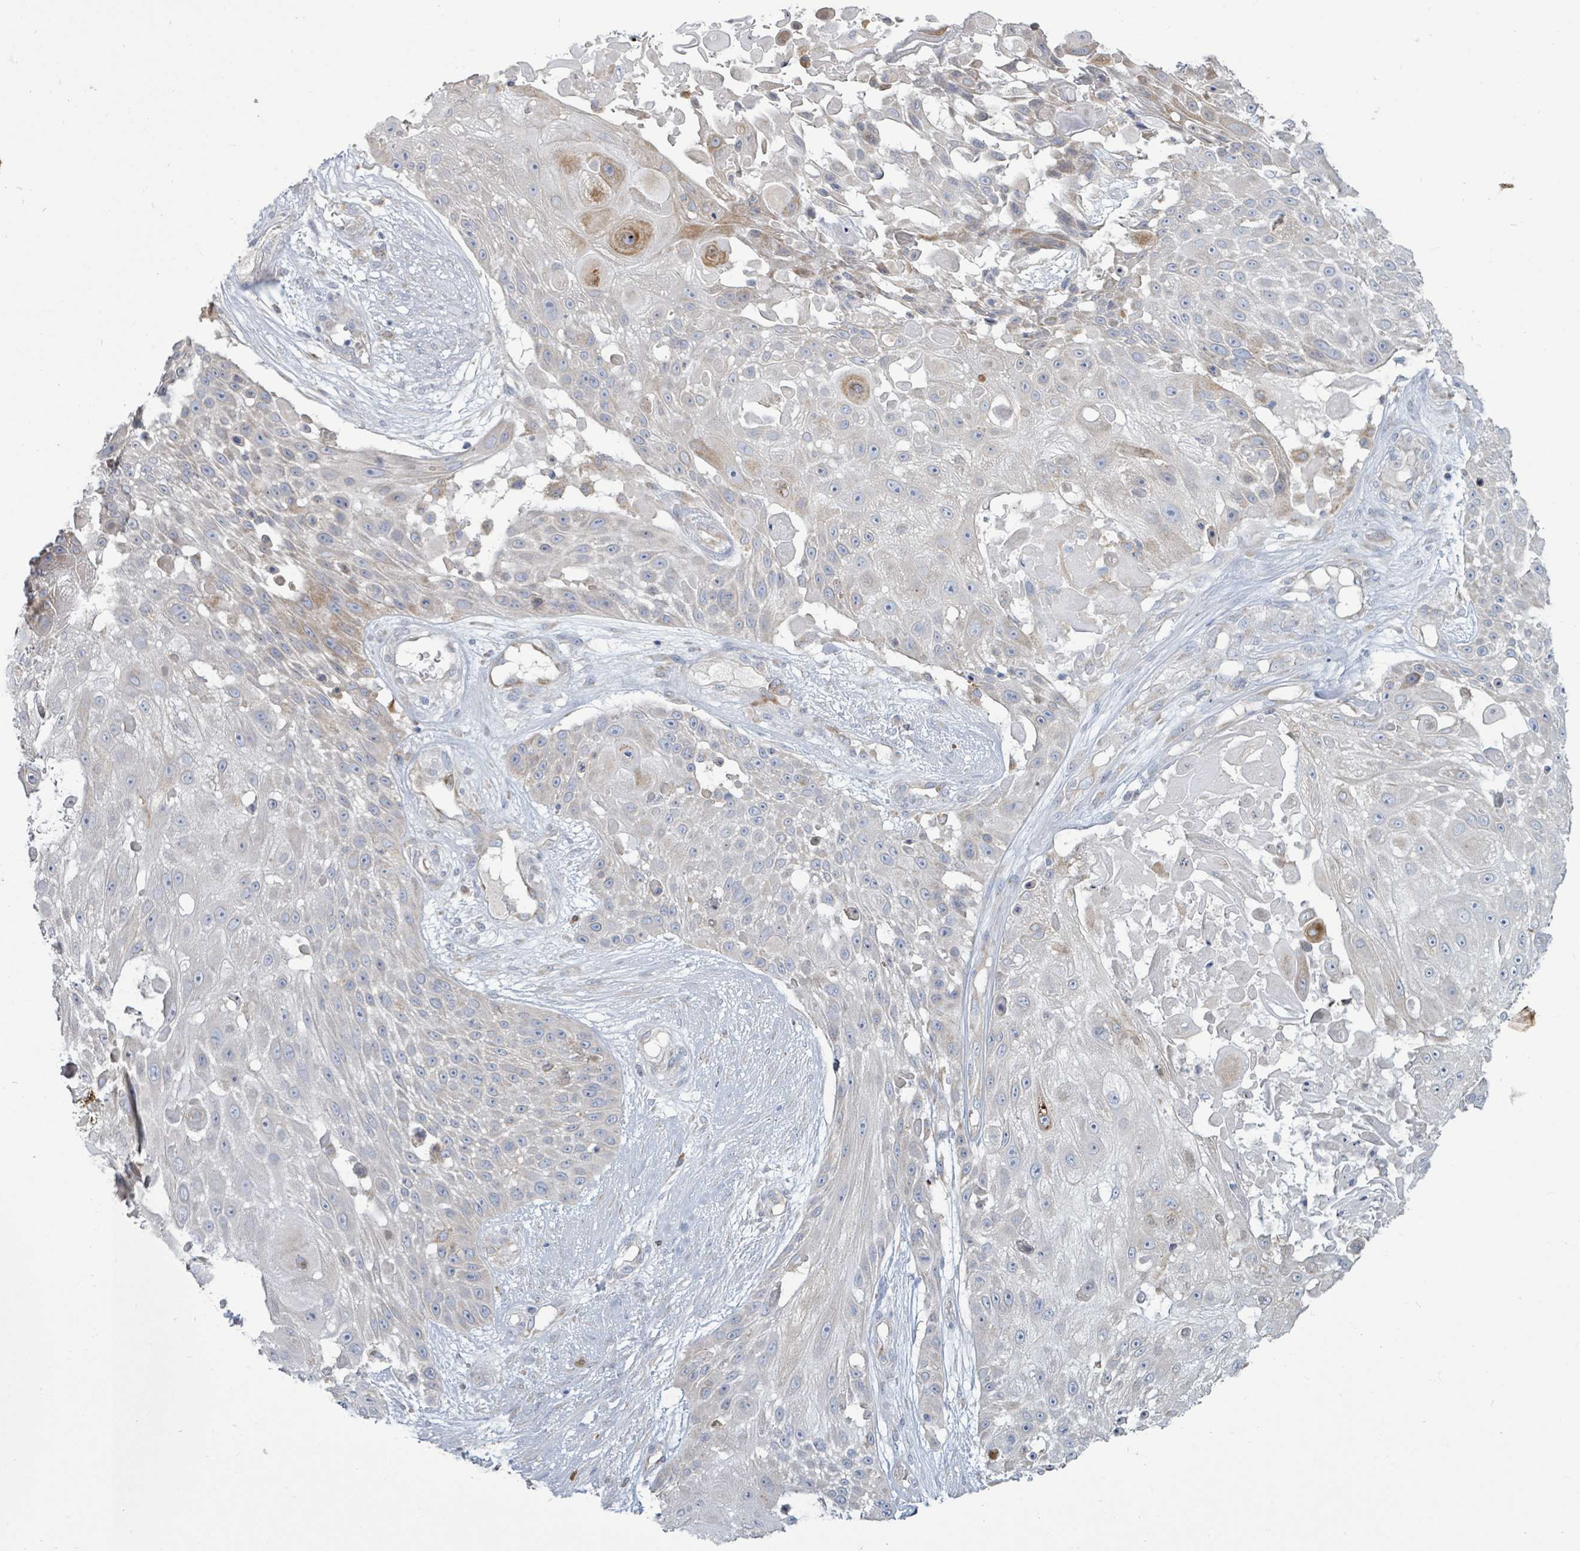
{"staining": {"intensity": "moderate", "quantity": "<25%", "location": "cytoplasmic/membranous"}, "tissue": "skin cancer", "cell_type": "Tumor cells", "image_type": "cancer", "snomed": [{"axis": "morphology", "description": "Squamous cell carcinoma, NOS"}, {"axis": "topography", "description": "Skin"}], "caption": "DAB (3,3'-diaminobenzidine) immunohistochemical staining of human skin cancer (squamous cell carcinoma) exhibits moderate cytoplasmic/membranous protein staining in about <25% of tumor cells.", "gene": "SIRPB1", "patient": {"sex": "female", "age": 86}}